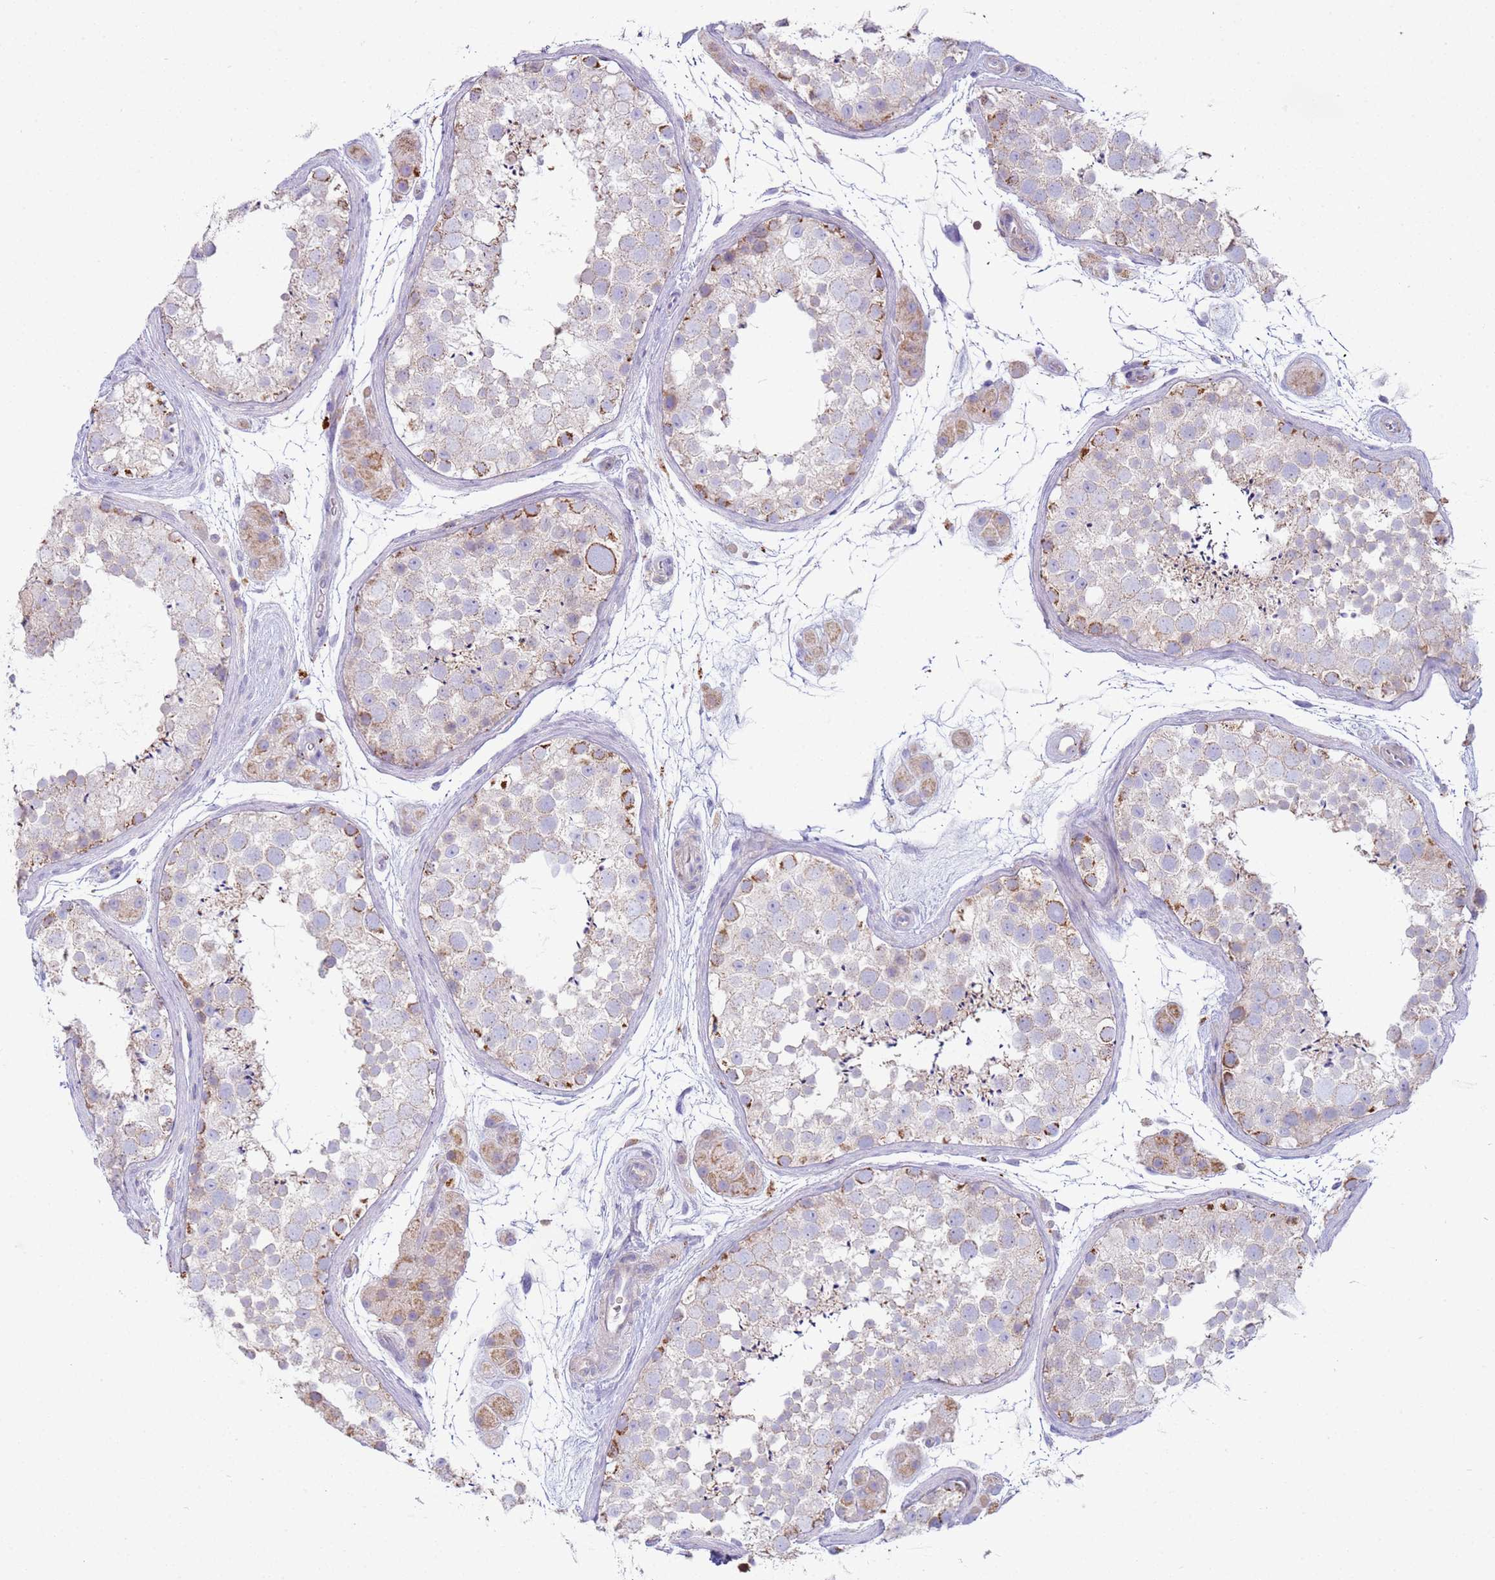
{"staining": {"intensity": "moderate", "quantity": "<25%", "location": "cytoplasmic/membranous"}, "tissue": "testis", "cell_type": "Cells in seminiferous ducts", "image_type": "normal", "snomed": [{"axis": "morphology", "description": "Normal tissue, NOS"}, {"axis": "topography", "description": "Testis"}], "caption": "The histopathology image exhibits immunohistochemical staining of benign testis. There is moderate cytoplasmic/membranous staining is identified in approximately <25% of cells in seminiferous ducts.", "gene": "TTPAL", "patient": {"sex": "male", "age": 41}}